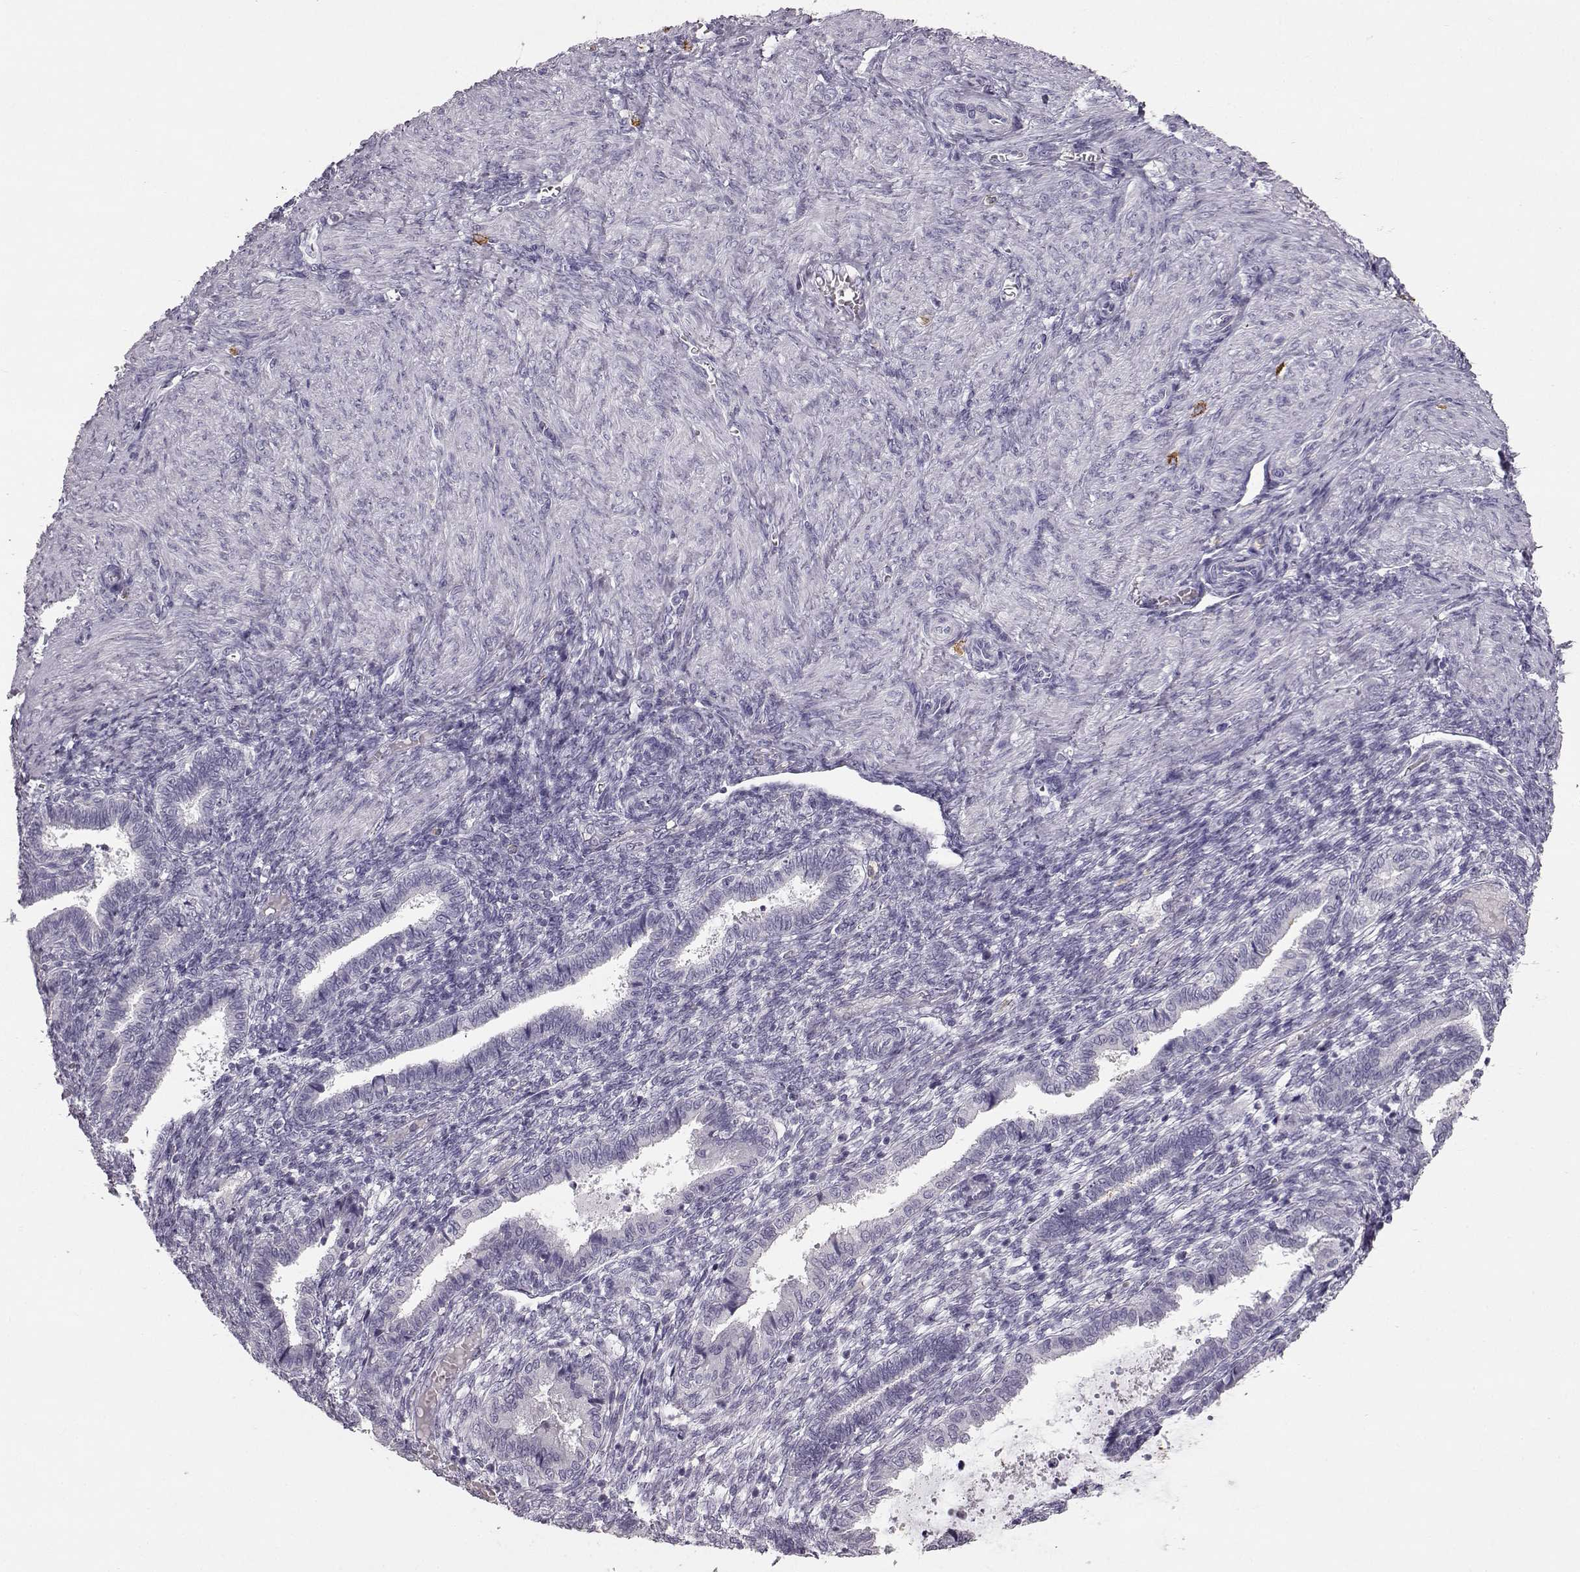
{"staining": {"intensity": "negative", "quantity": "none", "location": "none"}, "tissue": "endometrium", "cell_type": "Cells in endometrial stroma", "image_type": "normal", "snomed": [{"axis": "morphology", "description": "Normal tissue, NOS"}, {"axis": "topography", "description": "Endometrium"}], "caption": "Cells in endometrial stroma are negative for protein expression in benign human endometrium. (Brightfield microscopy of DAB immunohistochemistry (IHC) at high magnification).", "gene": "NPTXR", "patient": {"sex": "female", "age": 43}}